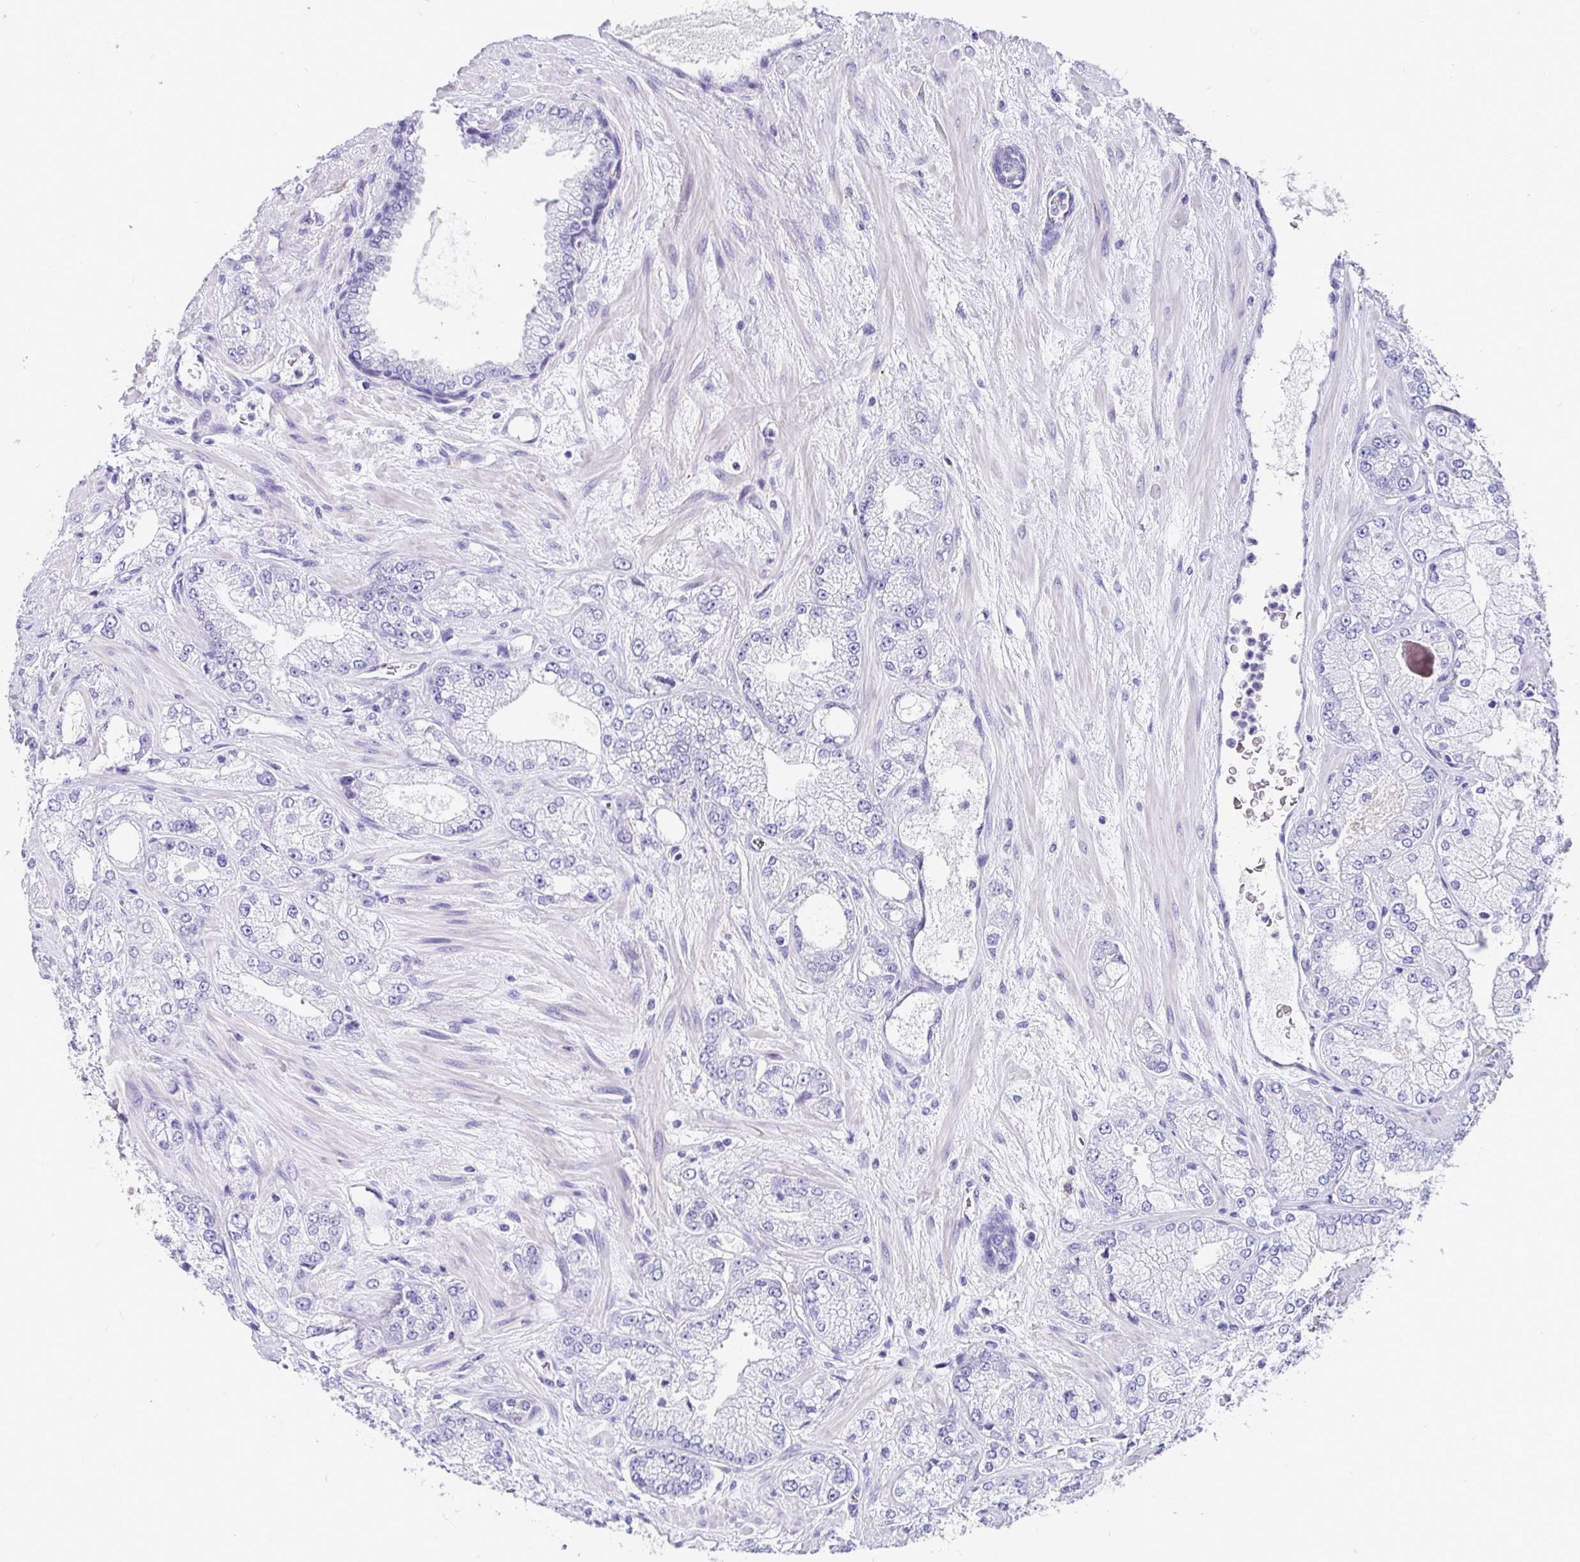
{"staining": {"intensity": "negative", "quantity": "none", "location": "none"}, "tissue": "prostate cancer", "cell_type": "Tumor cells", "image_type": "cancer", "snomed": [{"axis": "morphology", "description": "Normal tissue, NOS"}, {"axis": "morphology", "description": "Adenocarcinoma, High grade"}, {"axis": "topography", "description": "Prostate"}, {"axis": "topography", "description": "Peripheral nerve tissue"}], "caption": "This is a photomicrograph of IHC staining of prostate cancer (high-grade adenocarcinoma), which shows no positivity in tumor cells.", "gene": "TMEM241", "patient": {"sex": "male", "age": 68}}